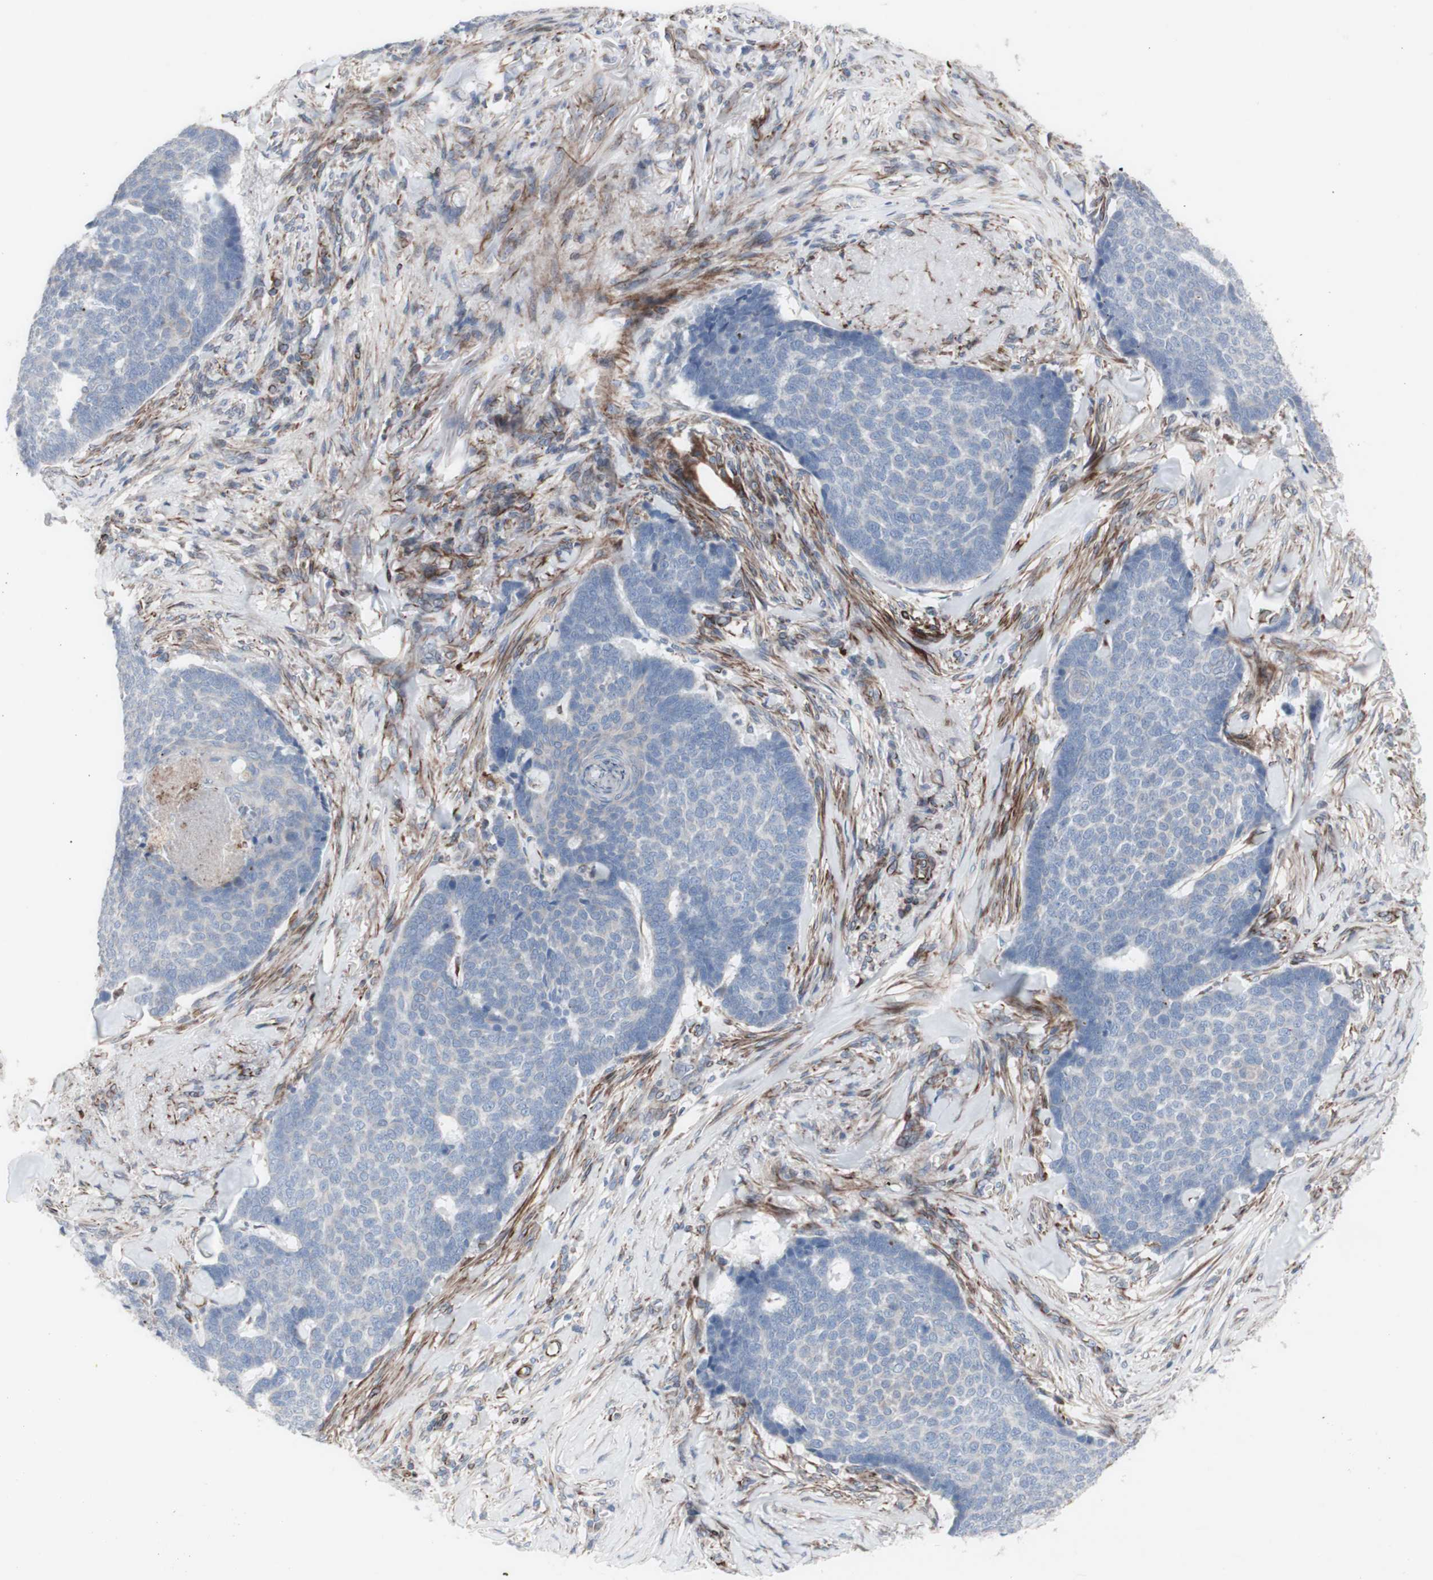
{"staining": {"intensity": "negative", "quantity": "none", "location": "none"}, "tissue": "skin cancer", "cell_type": "Tumor cells", "image_type": "cancer", "snomed": [{"axis": "morphology", "description": "Basal cell carcinoma"}, {"axis": "topography", "description": "Skin"}], "caption": "High magnification brightfield microscopy of basal cell carcinoma (skin) stained with DAB (brown) and counterstained with hematoxylin (blue): tumor cells show no significant staining.", "gene": "AGPAT5", "patient": {"sex": "male", "age": 84}}